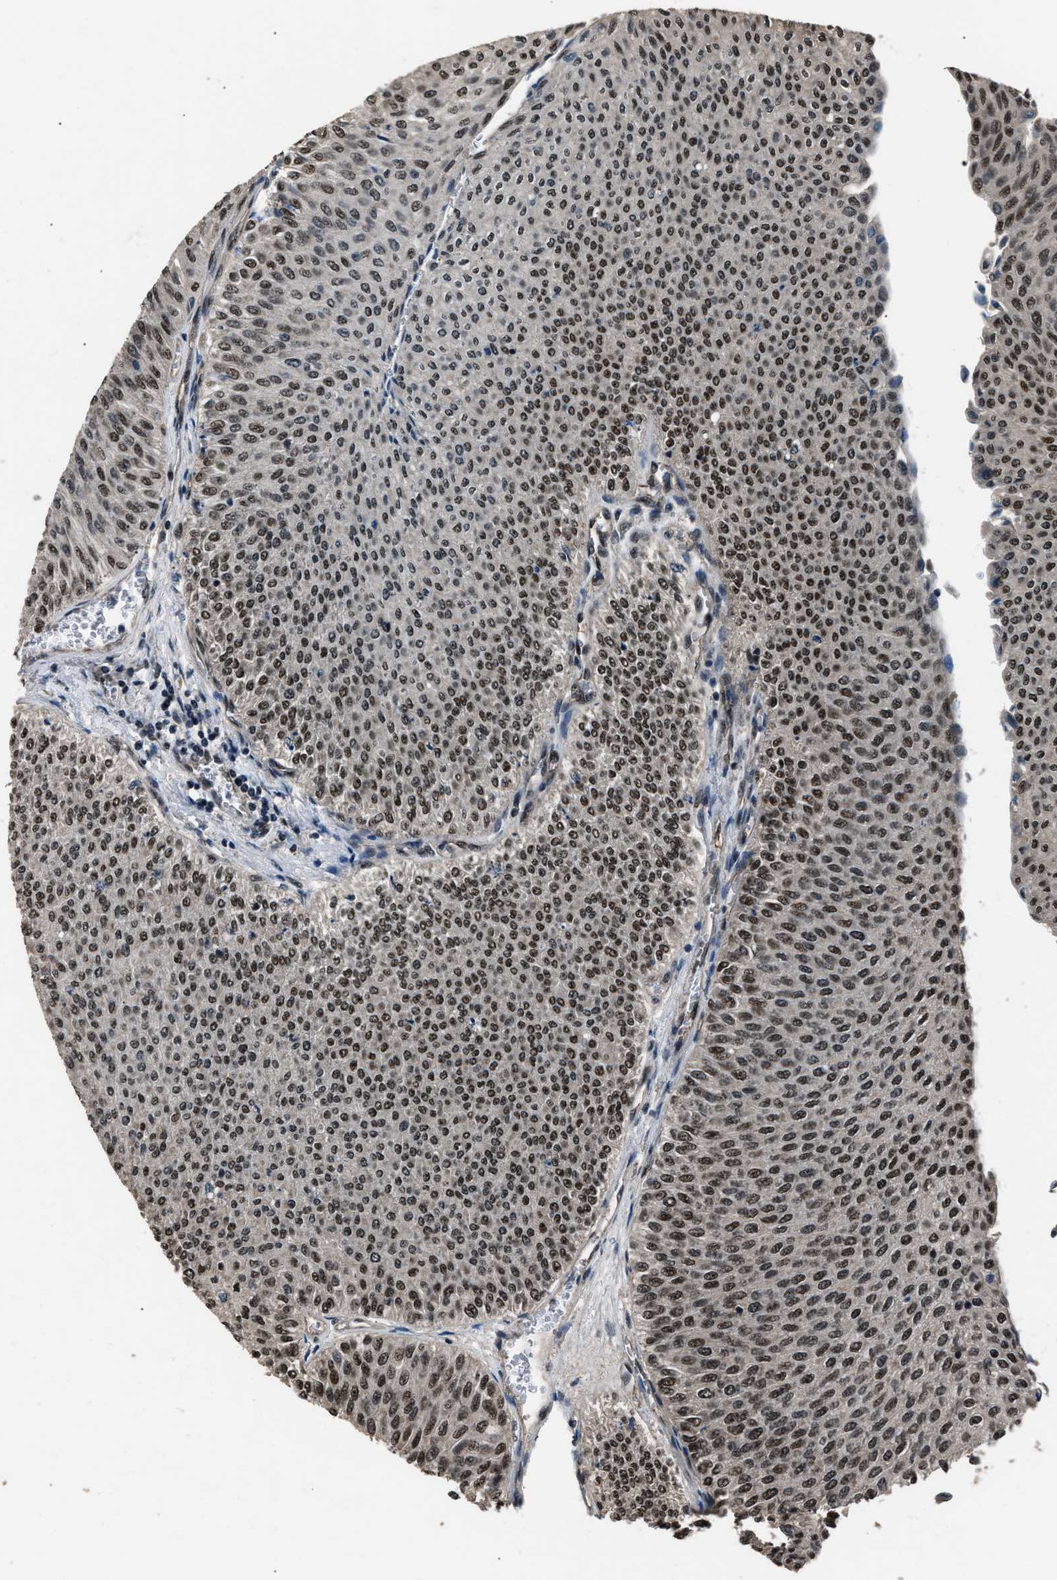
{"staining": {"intensity": "moderate", "quantity": ">75%", "location": "nuclear"}, "tissue": "urothelial cancer", "cell_type": "Tumor cells", "image_type": "cancer", "snomed": [{"axis": "morphology", "description": "Urothelial carcinoma, Low grade"}, {"axis": "topography", "description": "Urinary bladder"}], "caption": "Tumor cells show medium levels of moderate nuclear positivity in approximately >75% of cells in urothelial cancer.", "gene": "DFFA", "patient": {"sex": "male", "age": 78}}